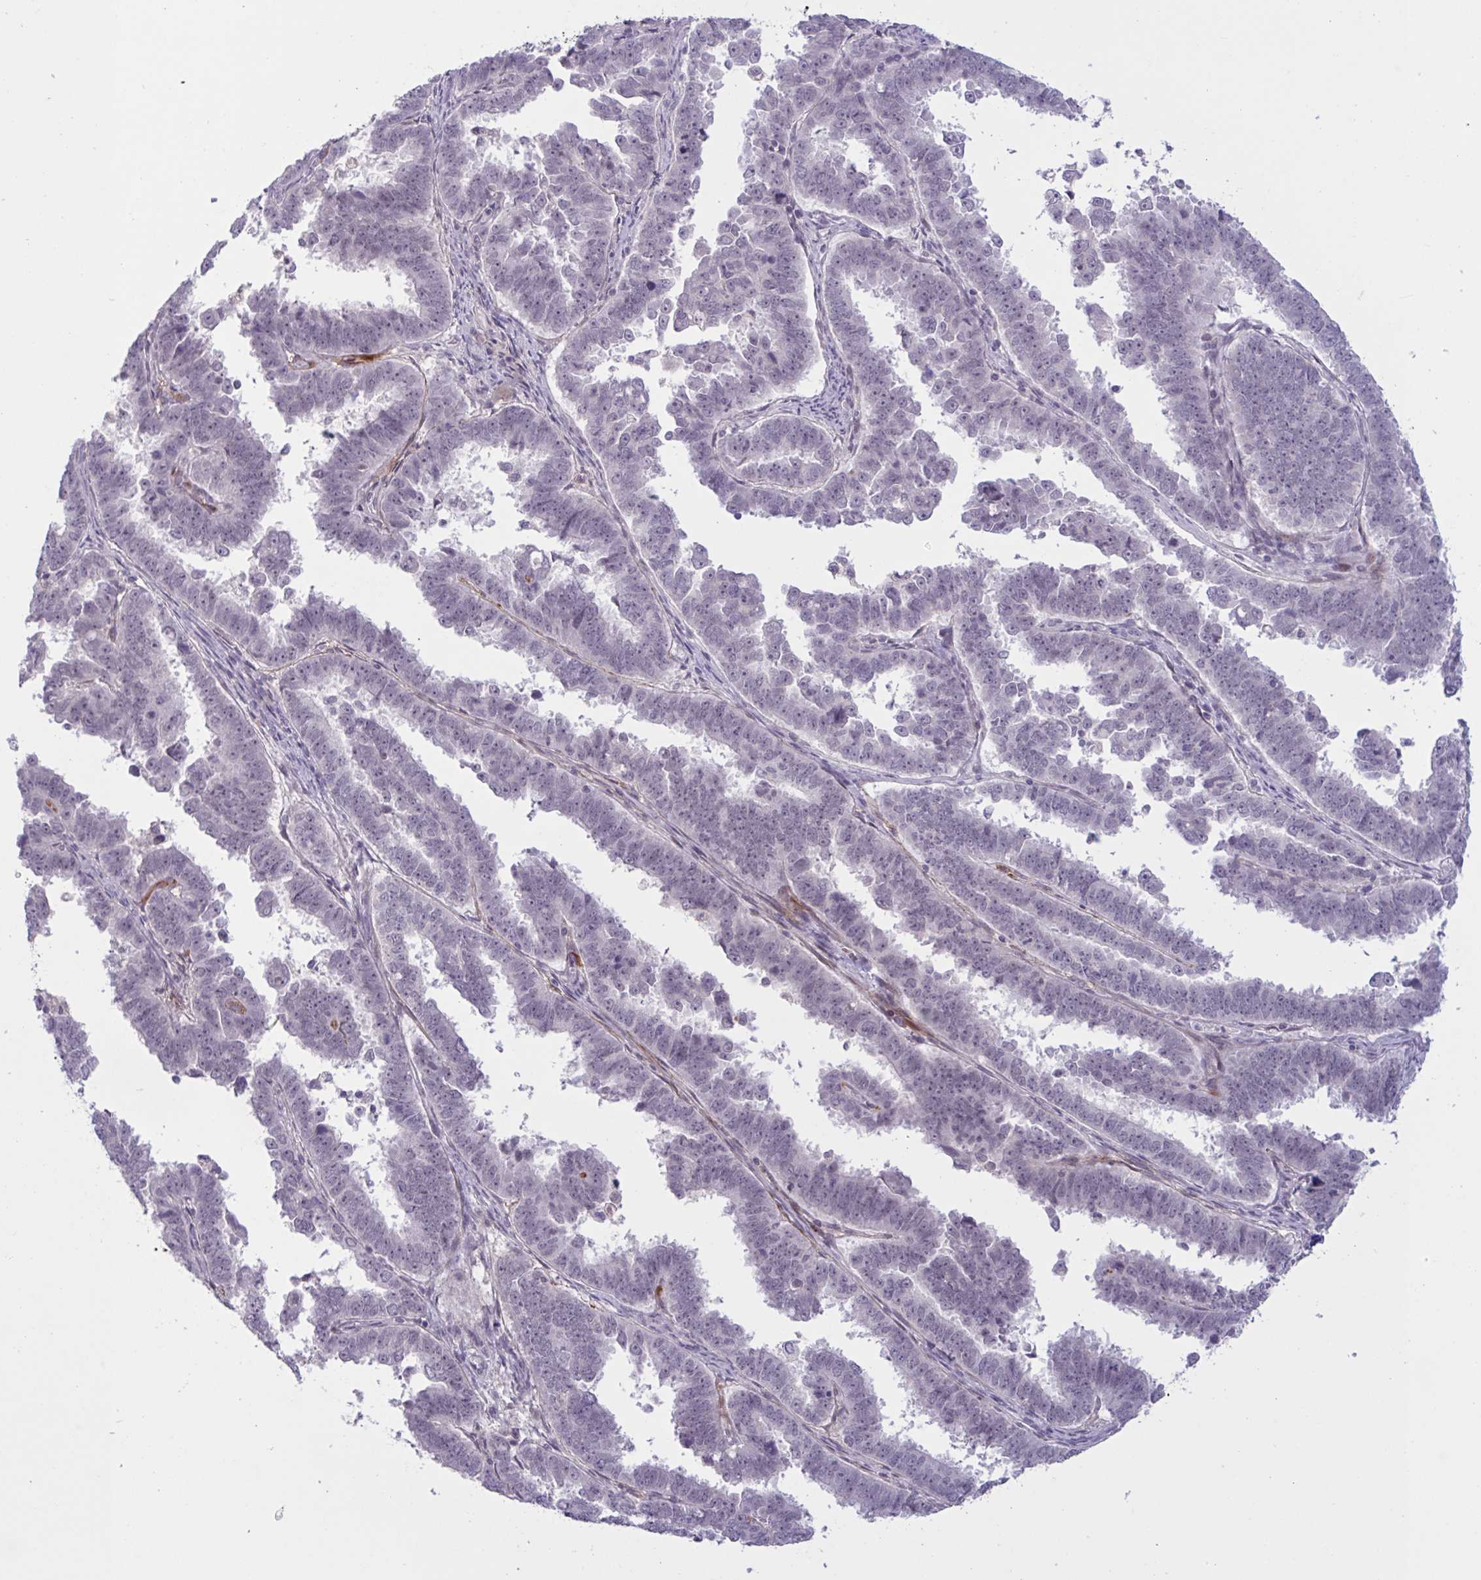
{"staining": {"intensity": "weak", "quantity": "<25%", "location": "nuclear"}, "tissue": "endometrial cancer", "cell_type": "Tumor cells", "image_type": "cancer", "snomed": [{"axis": "morphology", "description": "Adenocarcinoma, NOS"}, {"axis": "topography", "description": "Endometrium"}], "caption": "There is no significant positivity in tumor cells of adenocarcinoma (endometrial). Nuclei are stained in blue.", "gene": "RFPL4B", "patient": {"sex": "female", "age": 75}}